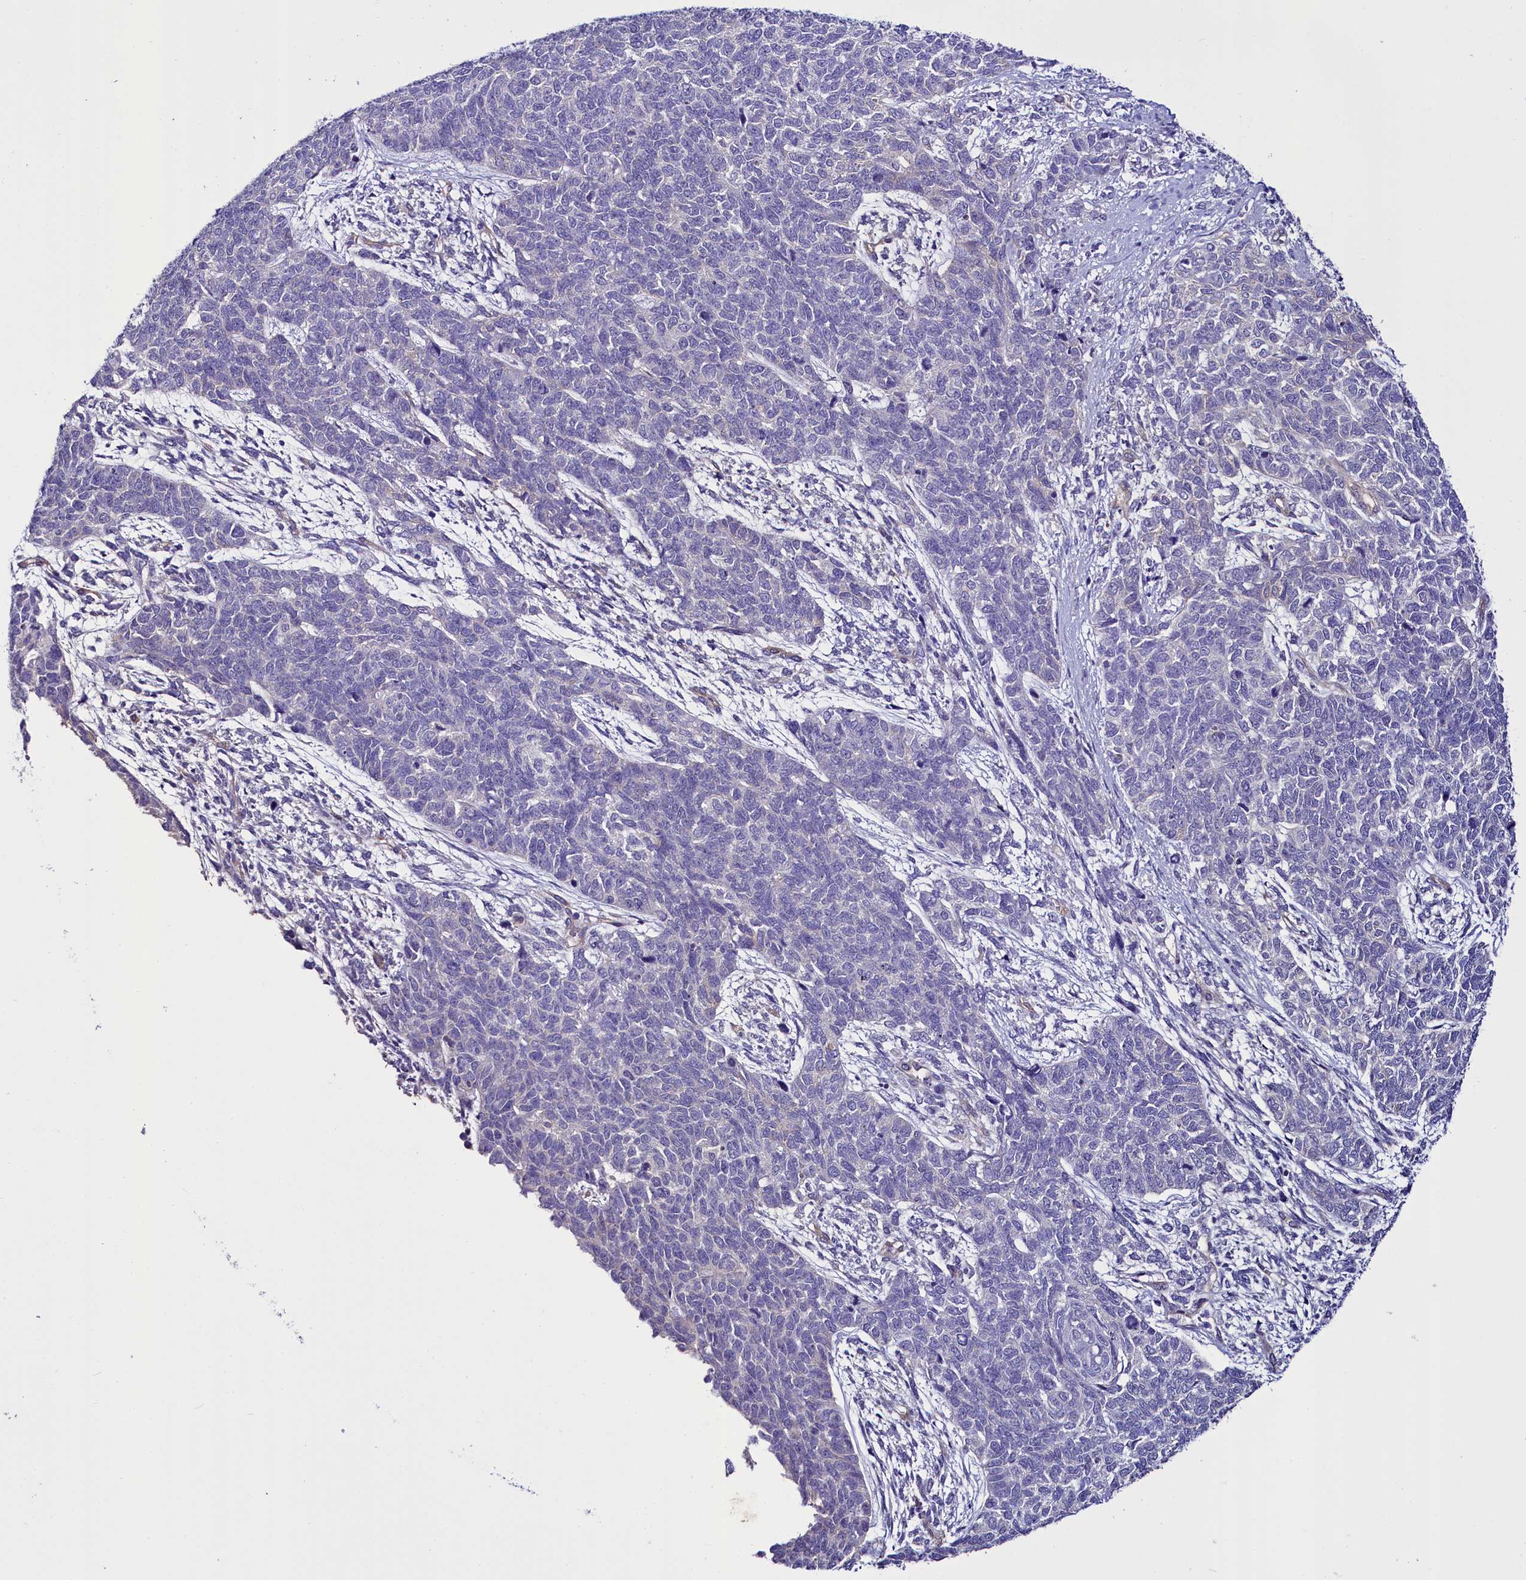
{"staining": {"intensity": "negative", "quantity": "none", "location": "none"}, "tissue": "cervical cancer", "cell_type": "Tumor cells", "image_type": "cancer", "snomed": [{"axis": "morphology", "description": "Squamous cell carcinoma, NOS"}, {"axis": "topography", "description": "Cervix"}], "caption": "A high-resolution photomicrograph shows immunohistochemistry (IHC) staining of cervical squamous cell carcinoma, which displays no significant positivity in tumor cells. (DAB (3,3'-diaminobenzidine) IHC with hematoxylin counter stain).", "gene": "STXBP1", "patient": {"sex": "female", "age": 63}}